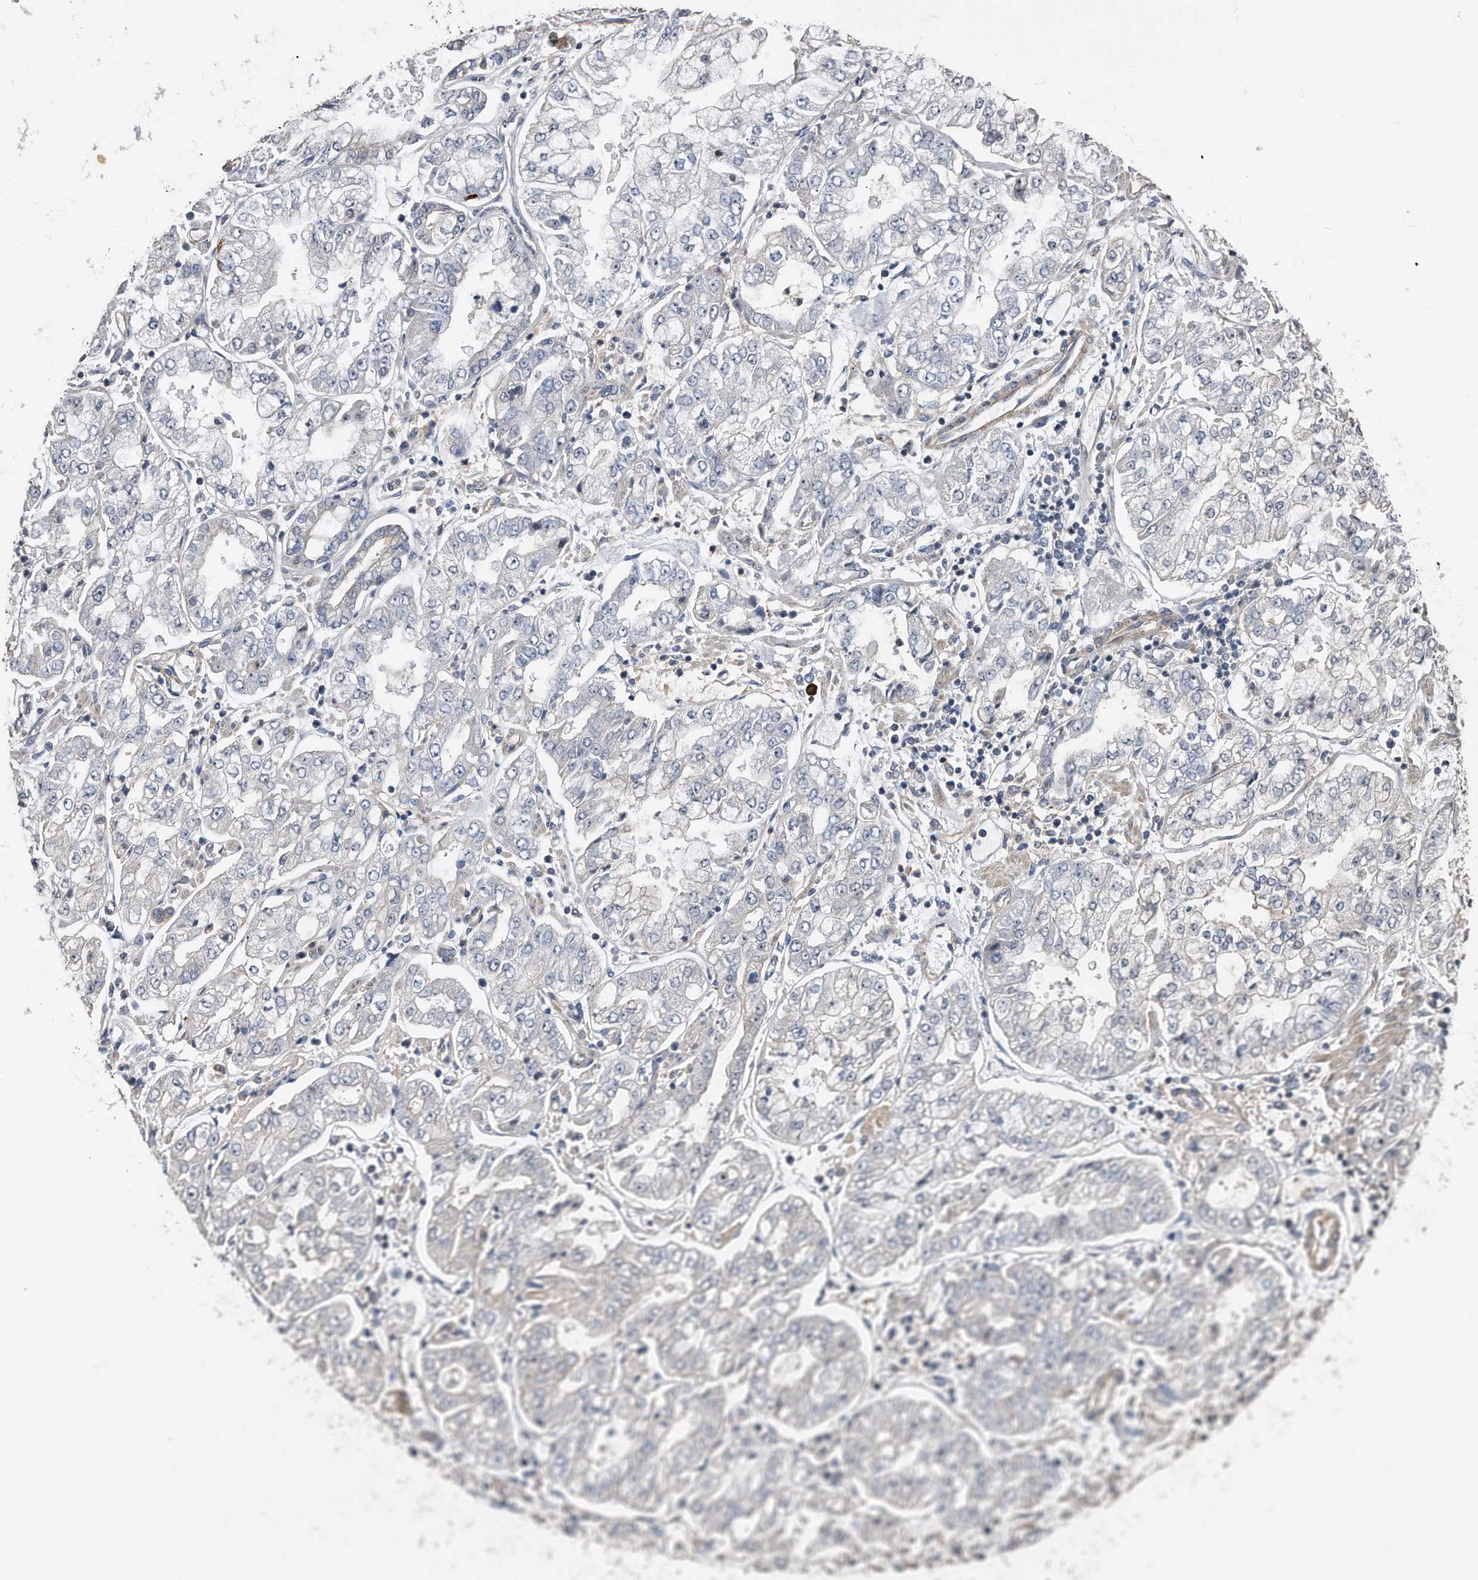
{"staining": {"intensity": "negative", "quantity": "none", "location": "none"}, "tissue": "stomach cancer", "cell_type": "Tumor cells", "image_type": "cancer", "snomed": [{"axis": "morphology", "description": "Adenocarcinoma, NOS"}, {"axis": "topography", "description": "Stomach"}], "caption": "This is an IHC micrograph of human stomach adenocarcinoma. There is no expression in tumor cells.", "gene": "KCND3", "patient": {"sex": "male", "age": 76}}